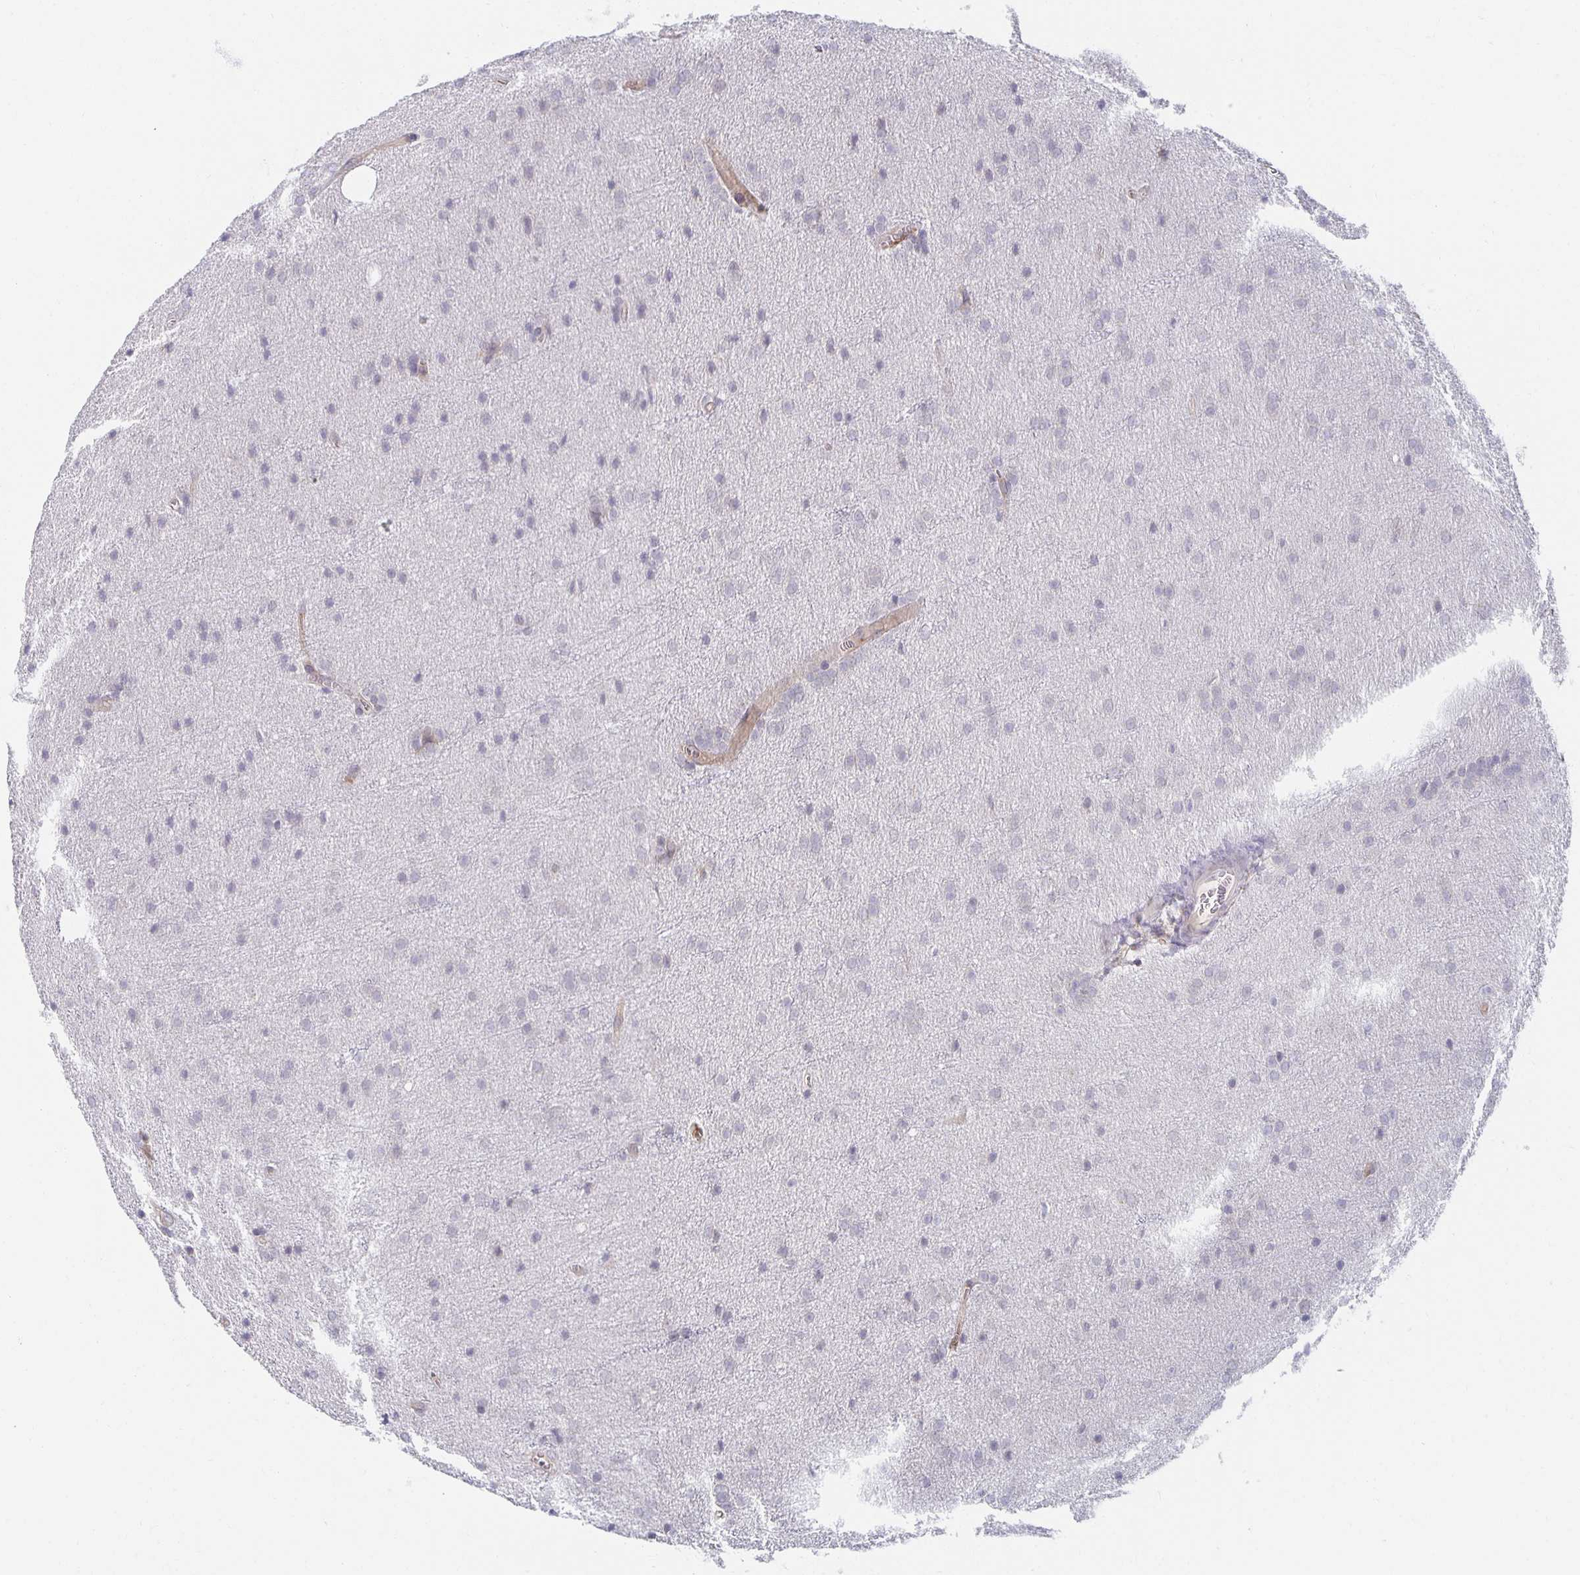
{"staining": {"intensity": "negative", "quantity": "none", "location": "none"}, "tissue": "glioma", "cell_type": "Tumor cells", "image_type": "cancer", "snomed": [{"axis": "morphology", "description": "Glioma, malignant, Low grade"}, {"axis": "topography", "description": "Brain"}], "caption": "DAB (3,3'-diaminobenzidine) immunohistochemical staining of malignant glioma (low-grade) displays no significant staining in tumor cells. Nuclei are stained in blue.", "gene": "BAD", "patient": {"sex": "female", "age": 32}}